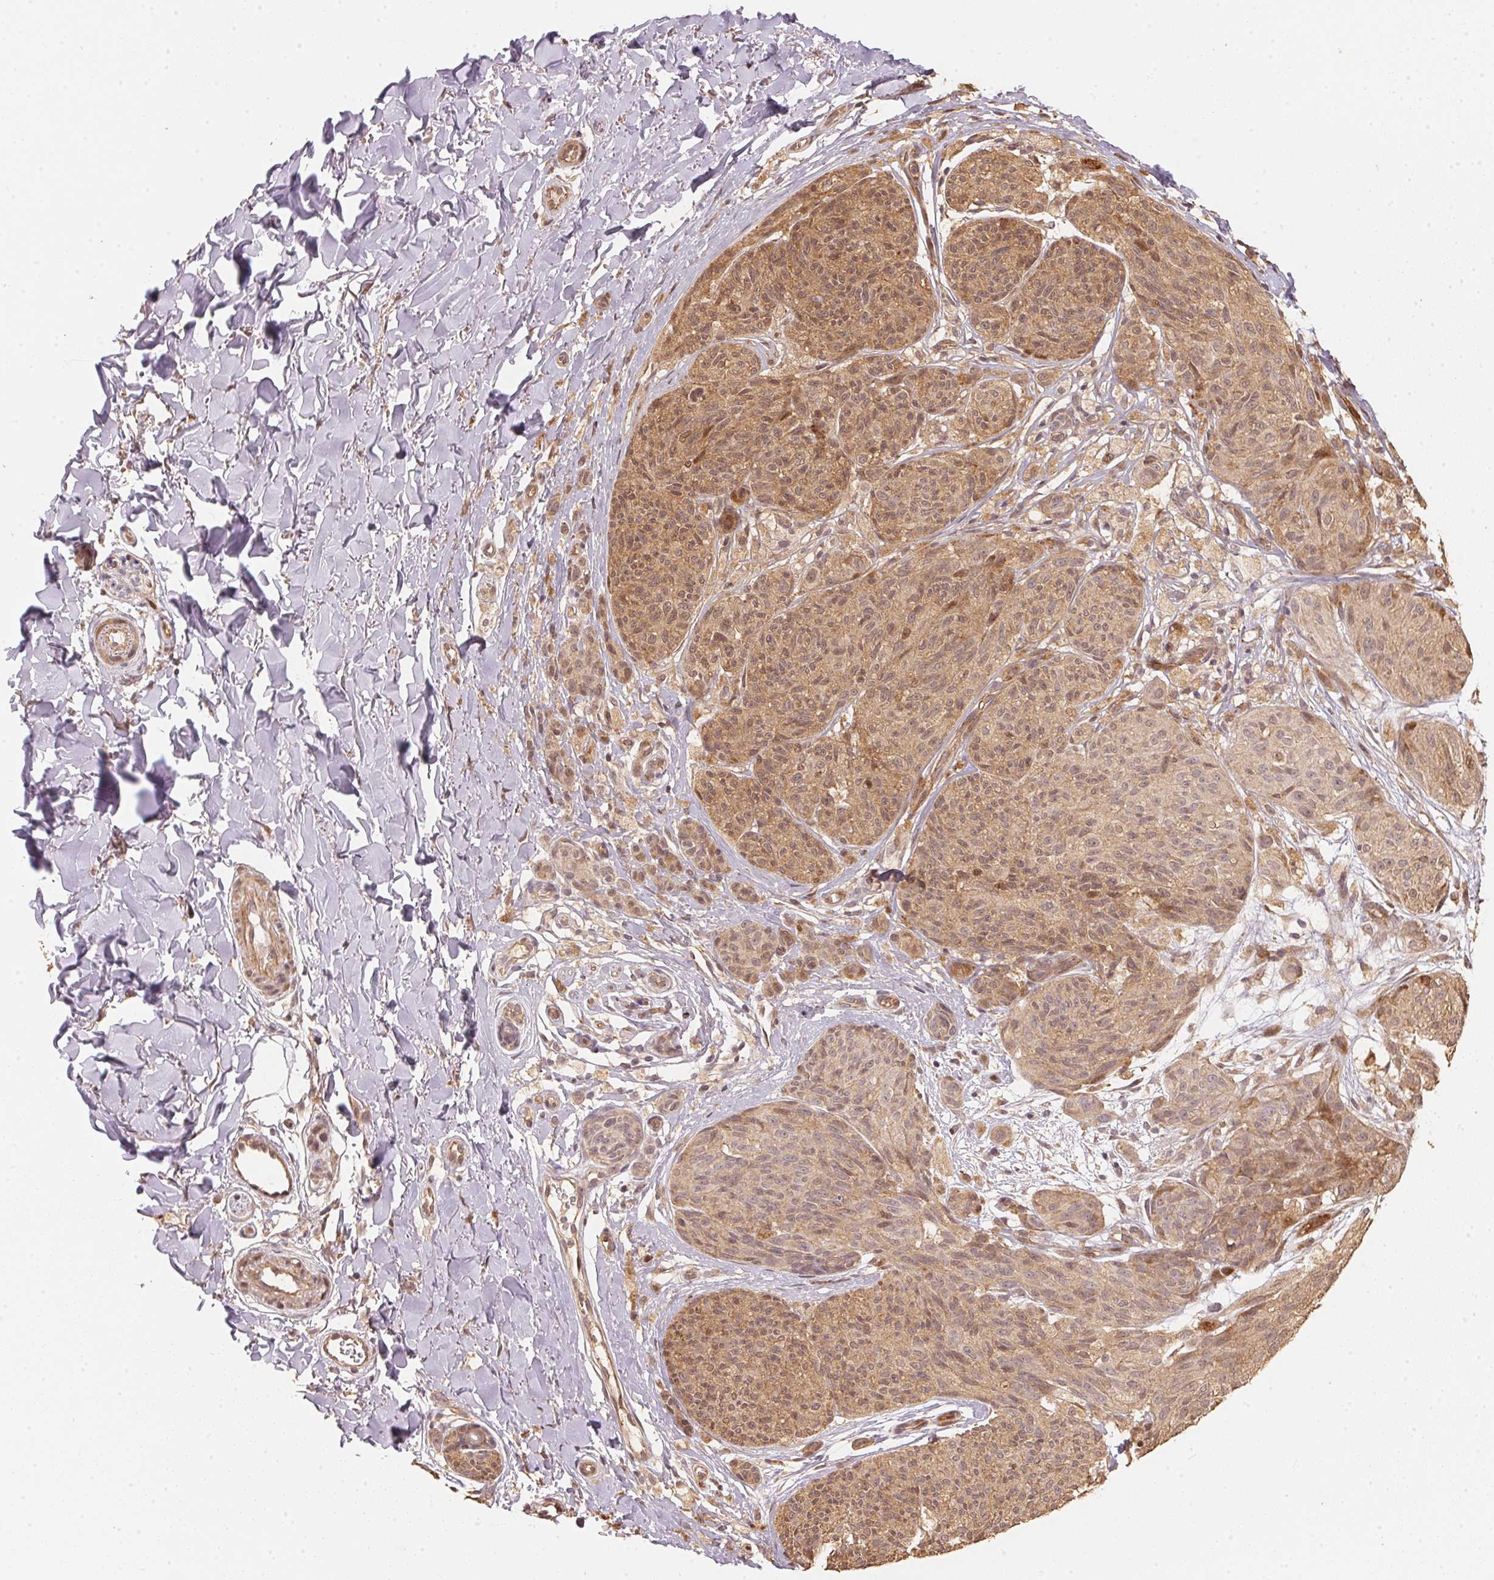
{"staining": {"intensity": "weak", "quantity": "25%-75%", "location": "cytoplasmic/membranous"}, "tissue": "melanoma", "cell_type": "Tumor cells", "image_type": "cancer", "snomed": [{"axis": "morphology", "description": "Malignant melanoma, NOS"}, {"axis": "topography", "description": "Skin"}], "caption": "Tumor cells reveal weak cytoplasmic/membranous staining in approximately 25%-75% of cells in malignant melanoma.", "gene": "TMEM222", "patient": {"sex": "female", "age": 87}}